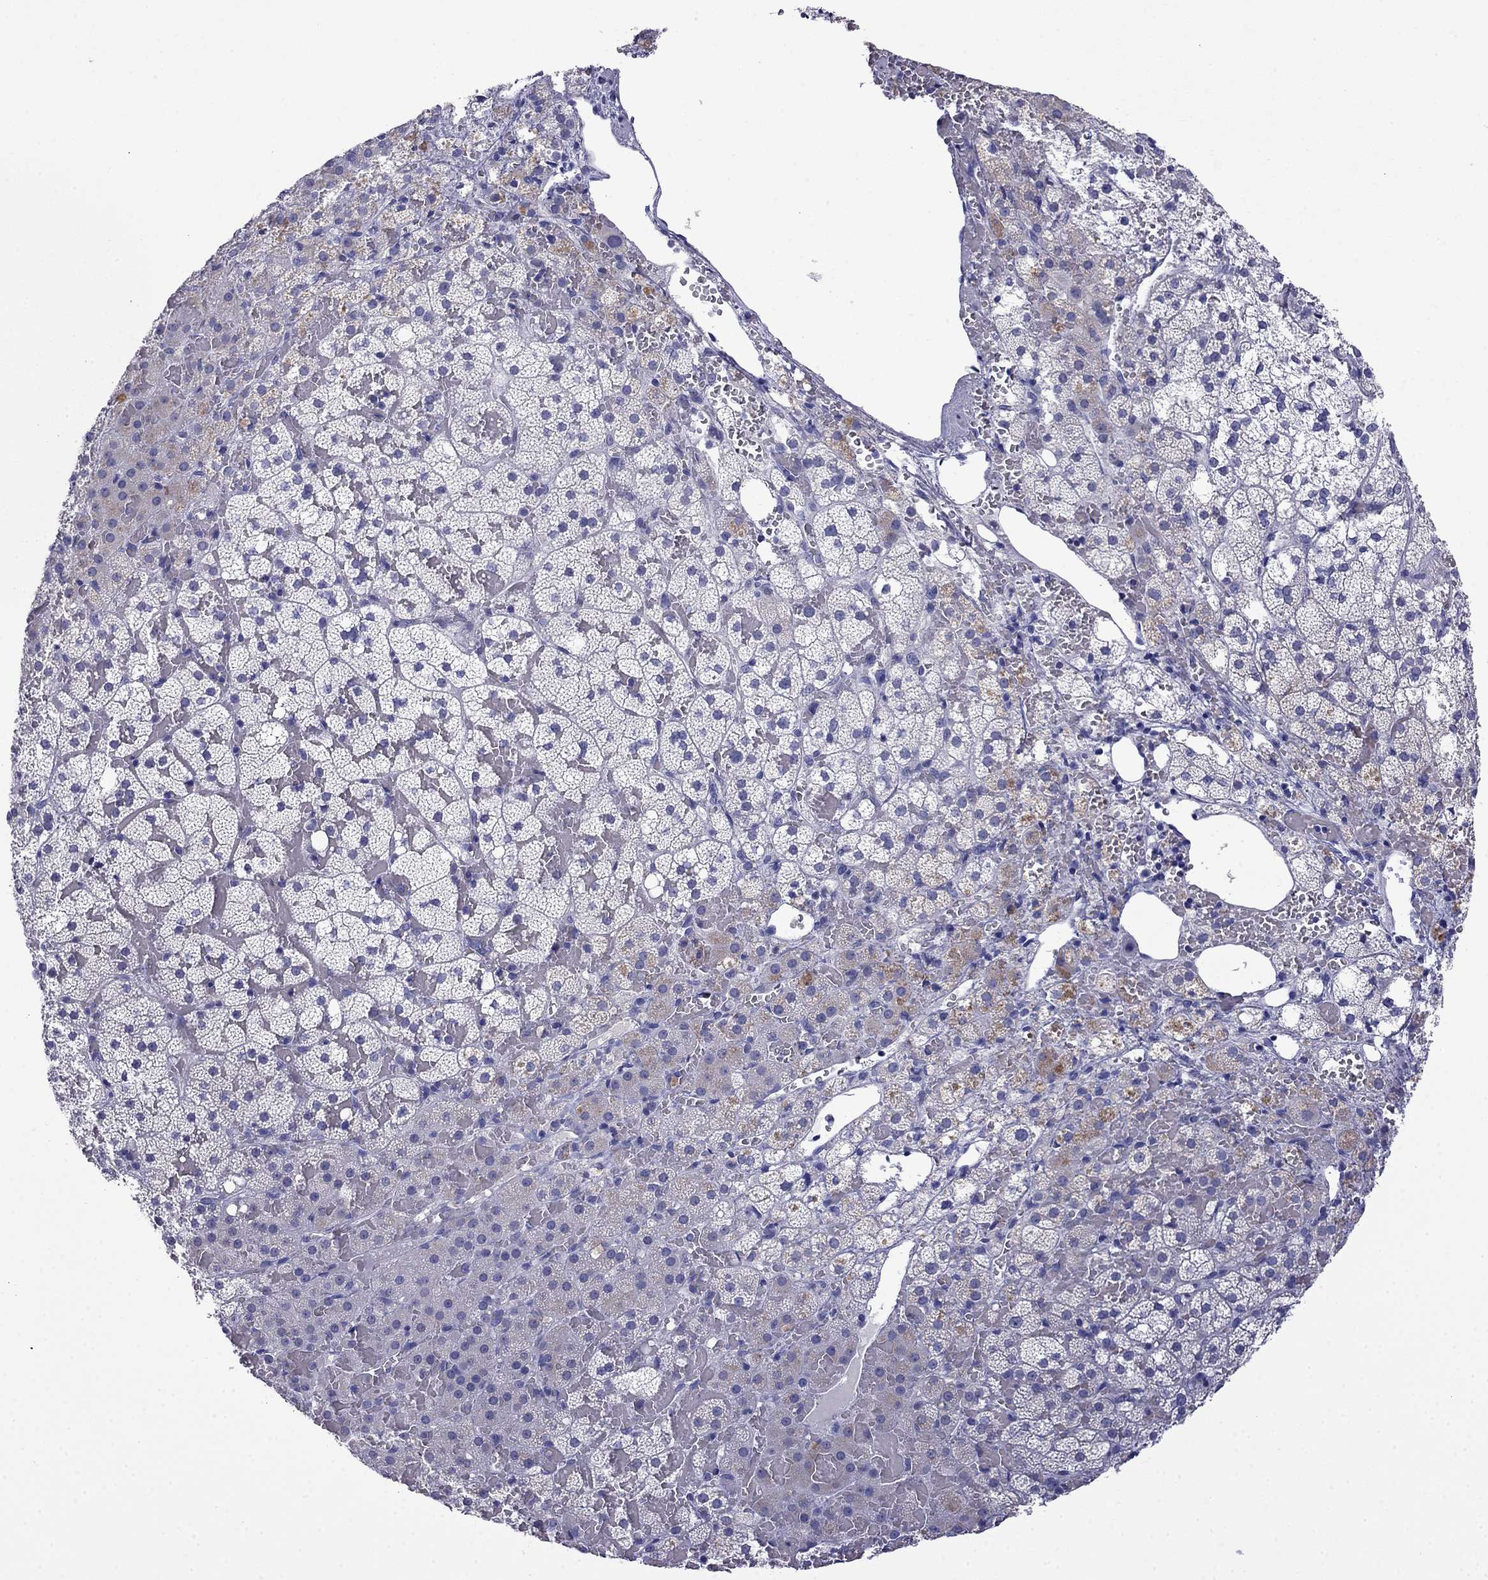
{"staining": {"intensity": "moderate", "quantity": "<25%", "location": "cytoplasmic/membranous"}, "tissue": "adrenal gland", "cell_type": "Glandular cells", "image_type": "normal", "snomed": [{"axis": "morphology", "description": "Normal tissue, NOS"}, {"axis": "topography", "description": "Adrenal gland"}], "caption": "IHC (DAB) staining of normal human adrenal gland reveals moderate cytoplasmic/membranous protein expression in about <25% of glandular cells.", "gene": "MYO15A", "patient": {"sex": "male", "age": 53}}